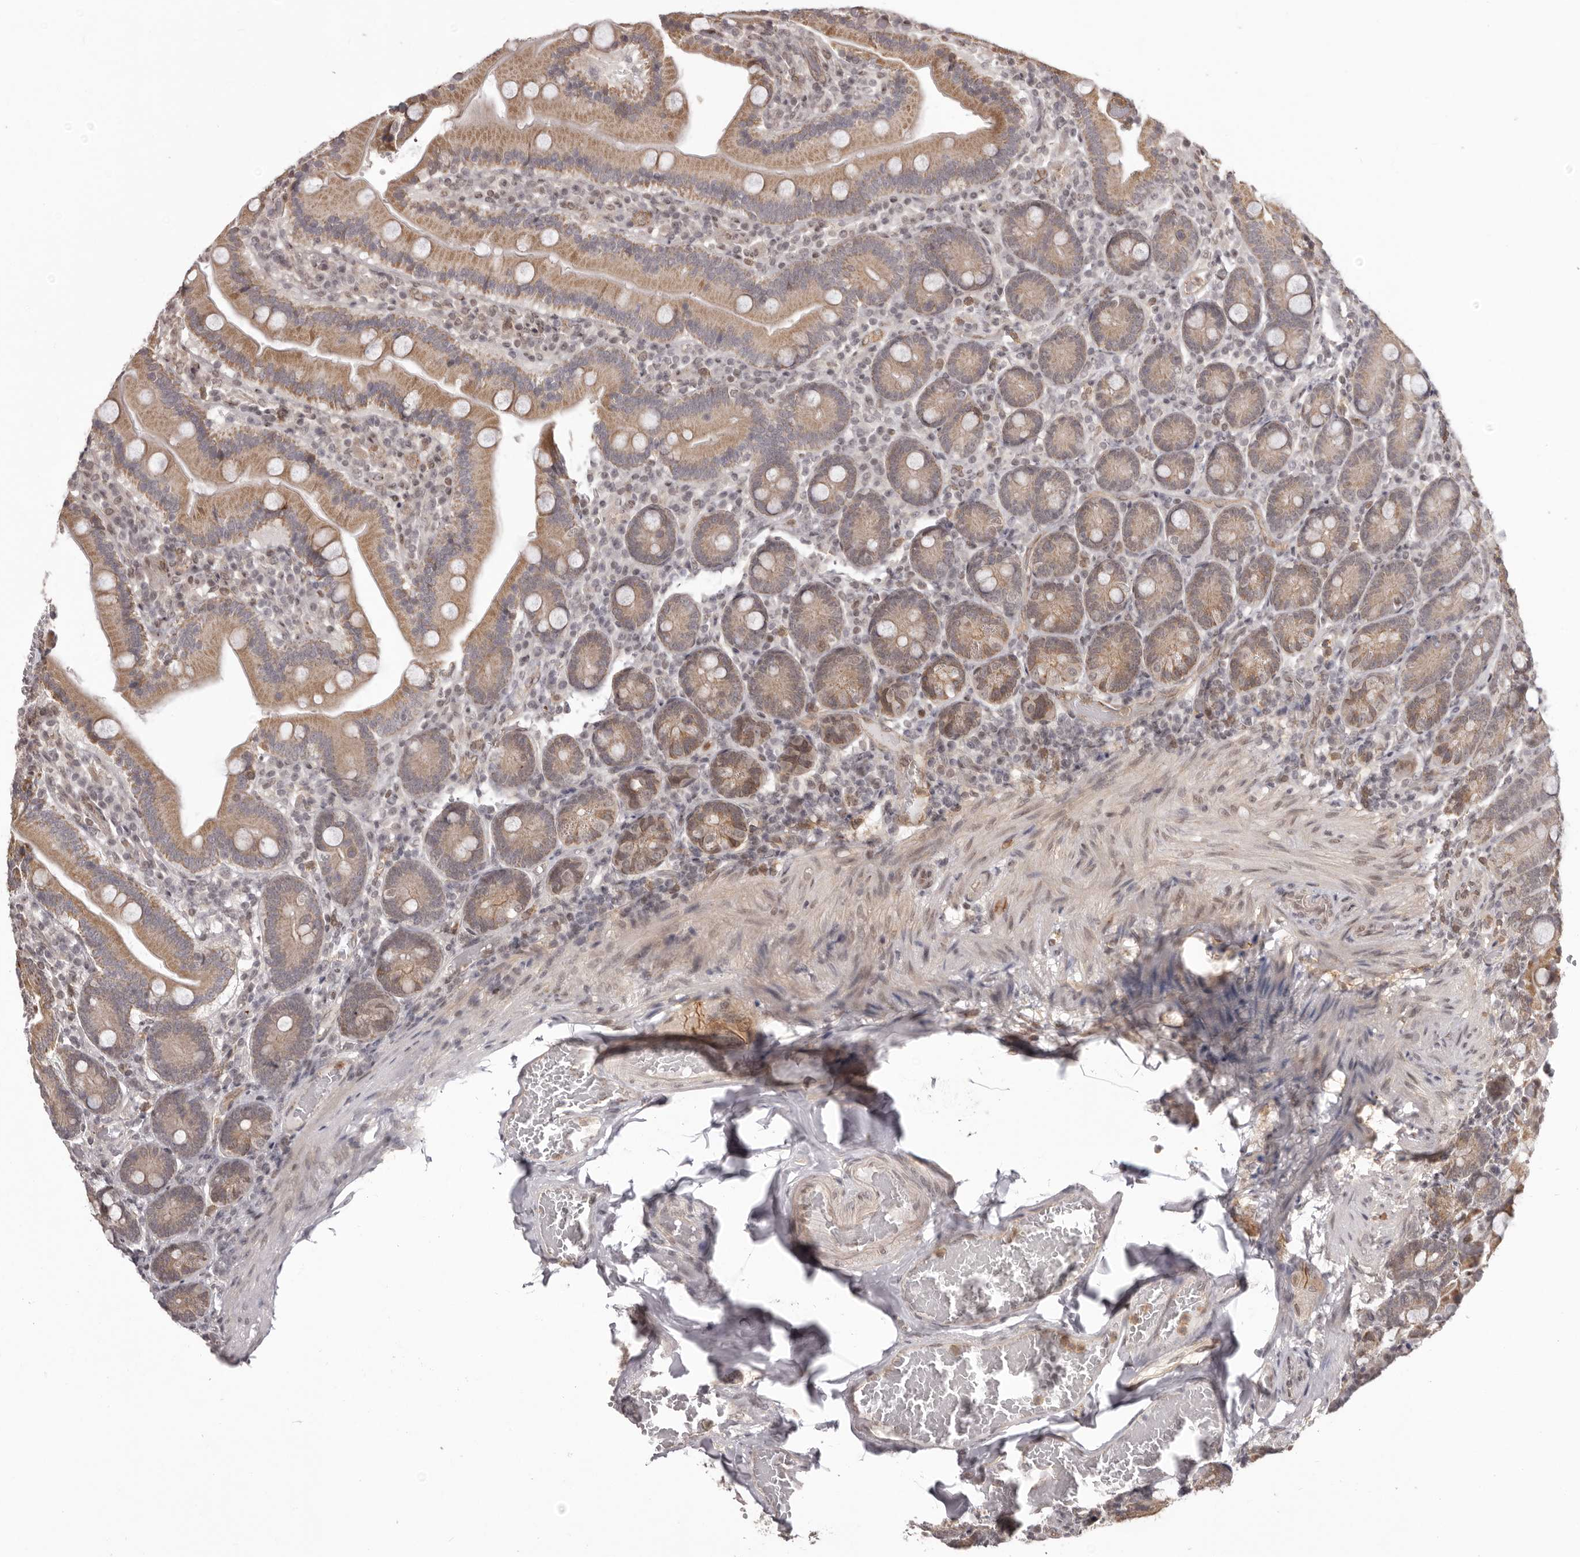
{"staining": {"intensity": "moderate", "quantity": "25%-75%", "location": "cytoplasmic/membranous,nuclear"}, "tissue": "duodenum", "cell_type": "Glandular cells", "image_type": "normal", "snomed": [{"axis": "morphology", "description": "Normal tissue, NOS"}, {"axis": "topography", "description": "Duodenum"}], "caption": "This photomicrograph shows unremarkable duodenum stained with IHC to label a protein in brown. The cytoplasmic/membranous,nuclear of glandular cells show moderate positivity for the protein. Nuclei are counter-stained blue.", "gene": "RNF2", "patient": {"sex": "female", "age": 62}}